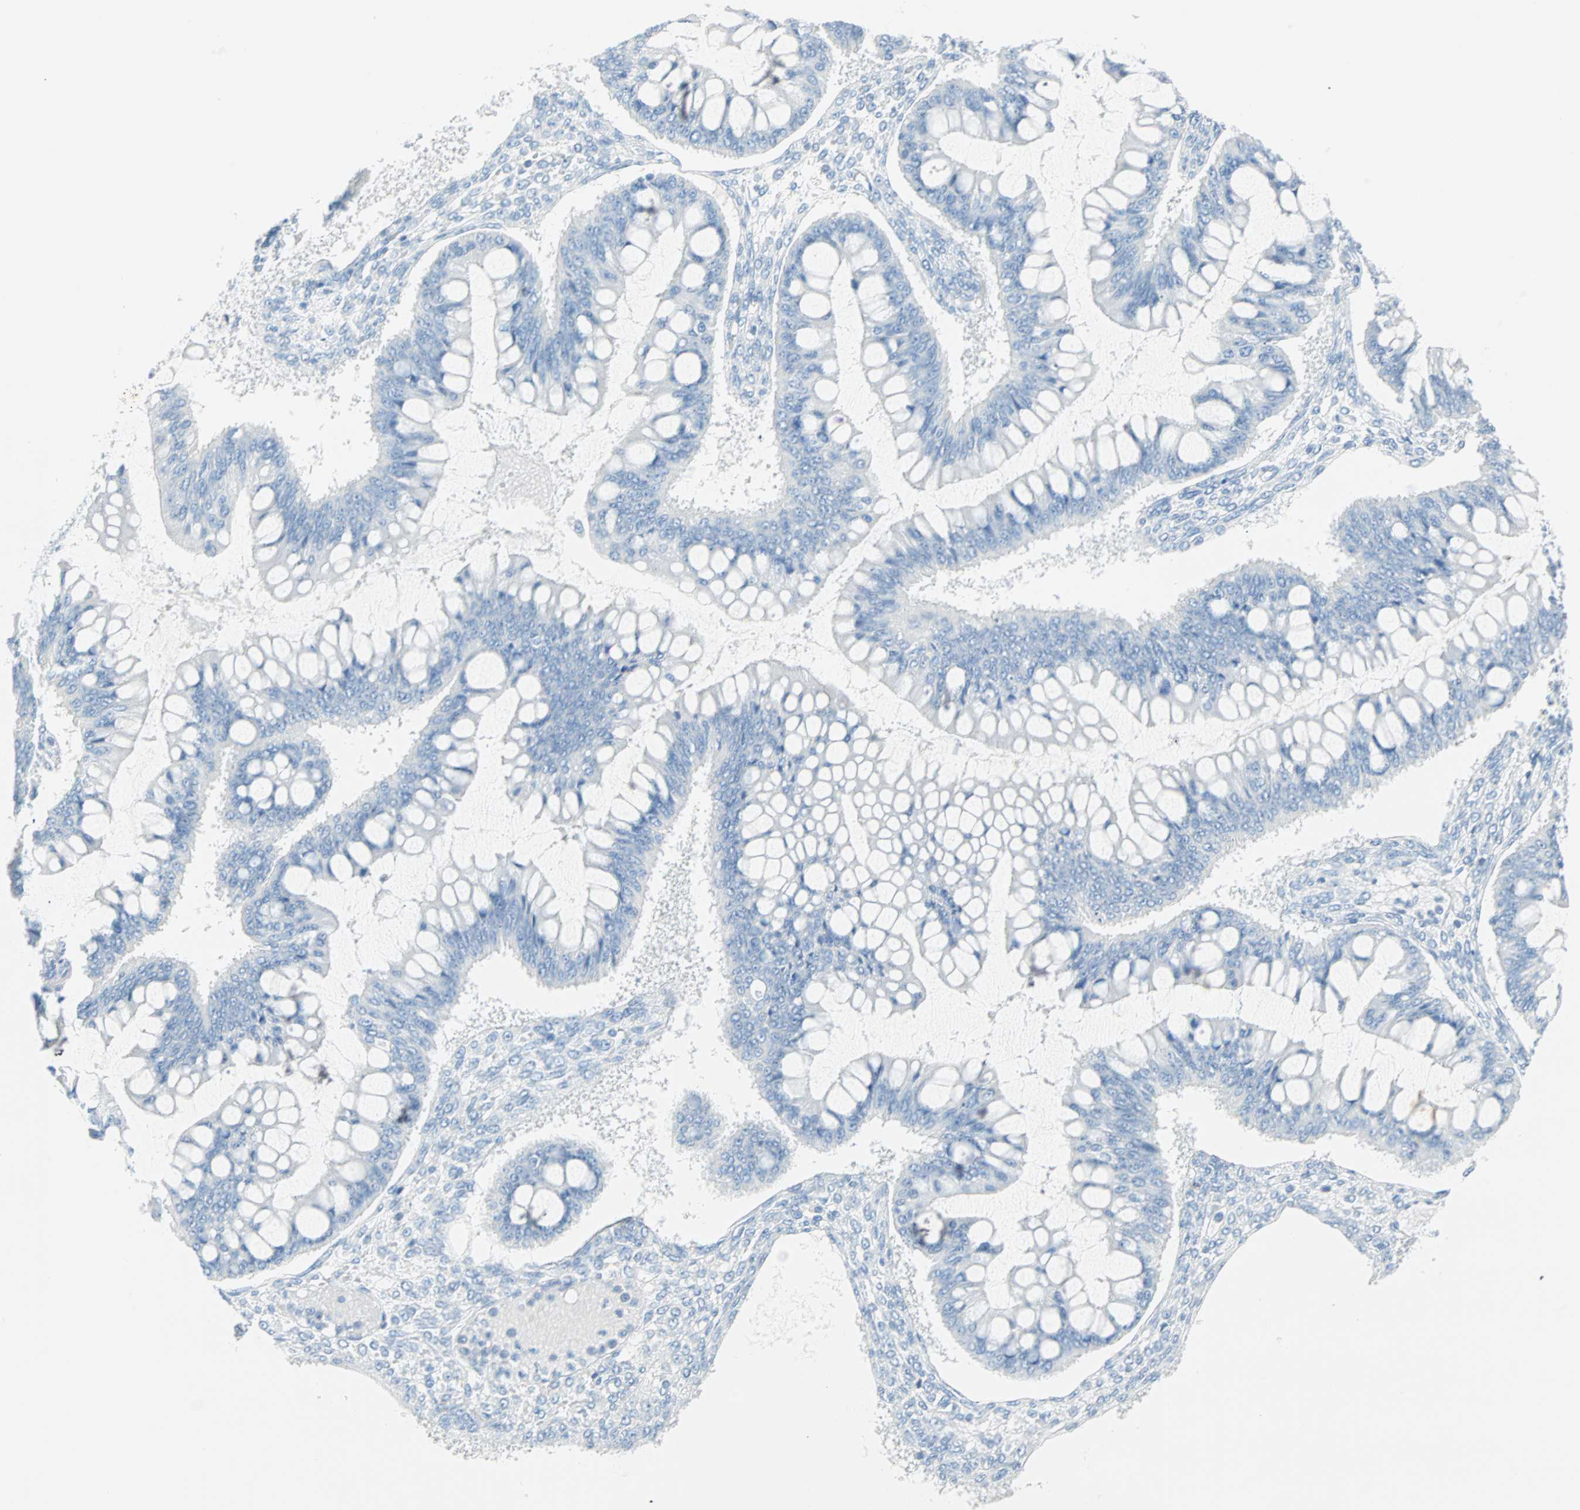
{"staining": {"intensity": "negative", "quantity": "none", "location": "none"}, "tissue": "ovarian cancer", "cell_type": "Tumor cells", "image_type": "cancer", "snomed": [{"axis": "morphology", "description": "Cystadenocarcinoma, mucinous, NOS"}, {"axis": "topography", "description": "Ovary"}], "caption": "DAB (3,3'-diaminobenzidine) immunohistochemical staining of human ovarian cancer exhibits no significant staining in tumor cells. Nuclei are stained in blue.", "gene": "NES", "patient": {"sex": "female", "age": 73}}